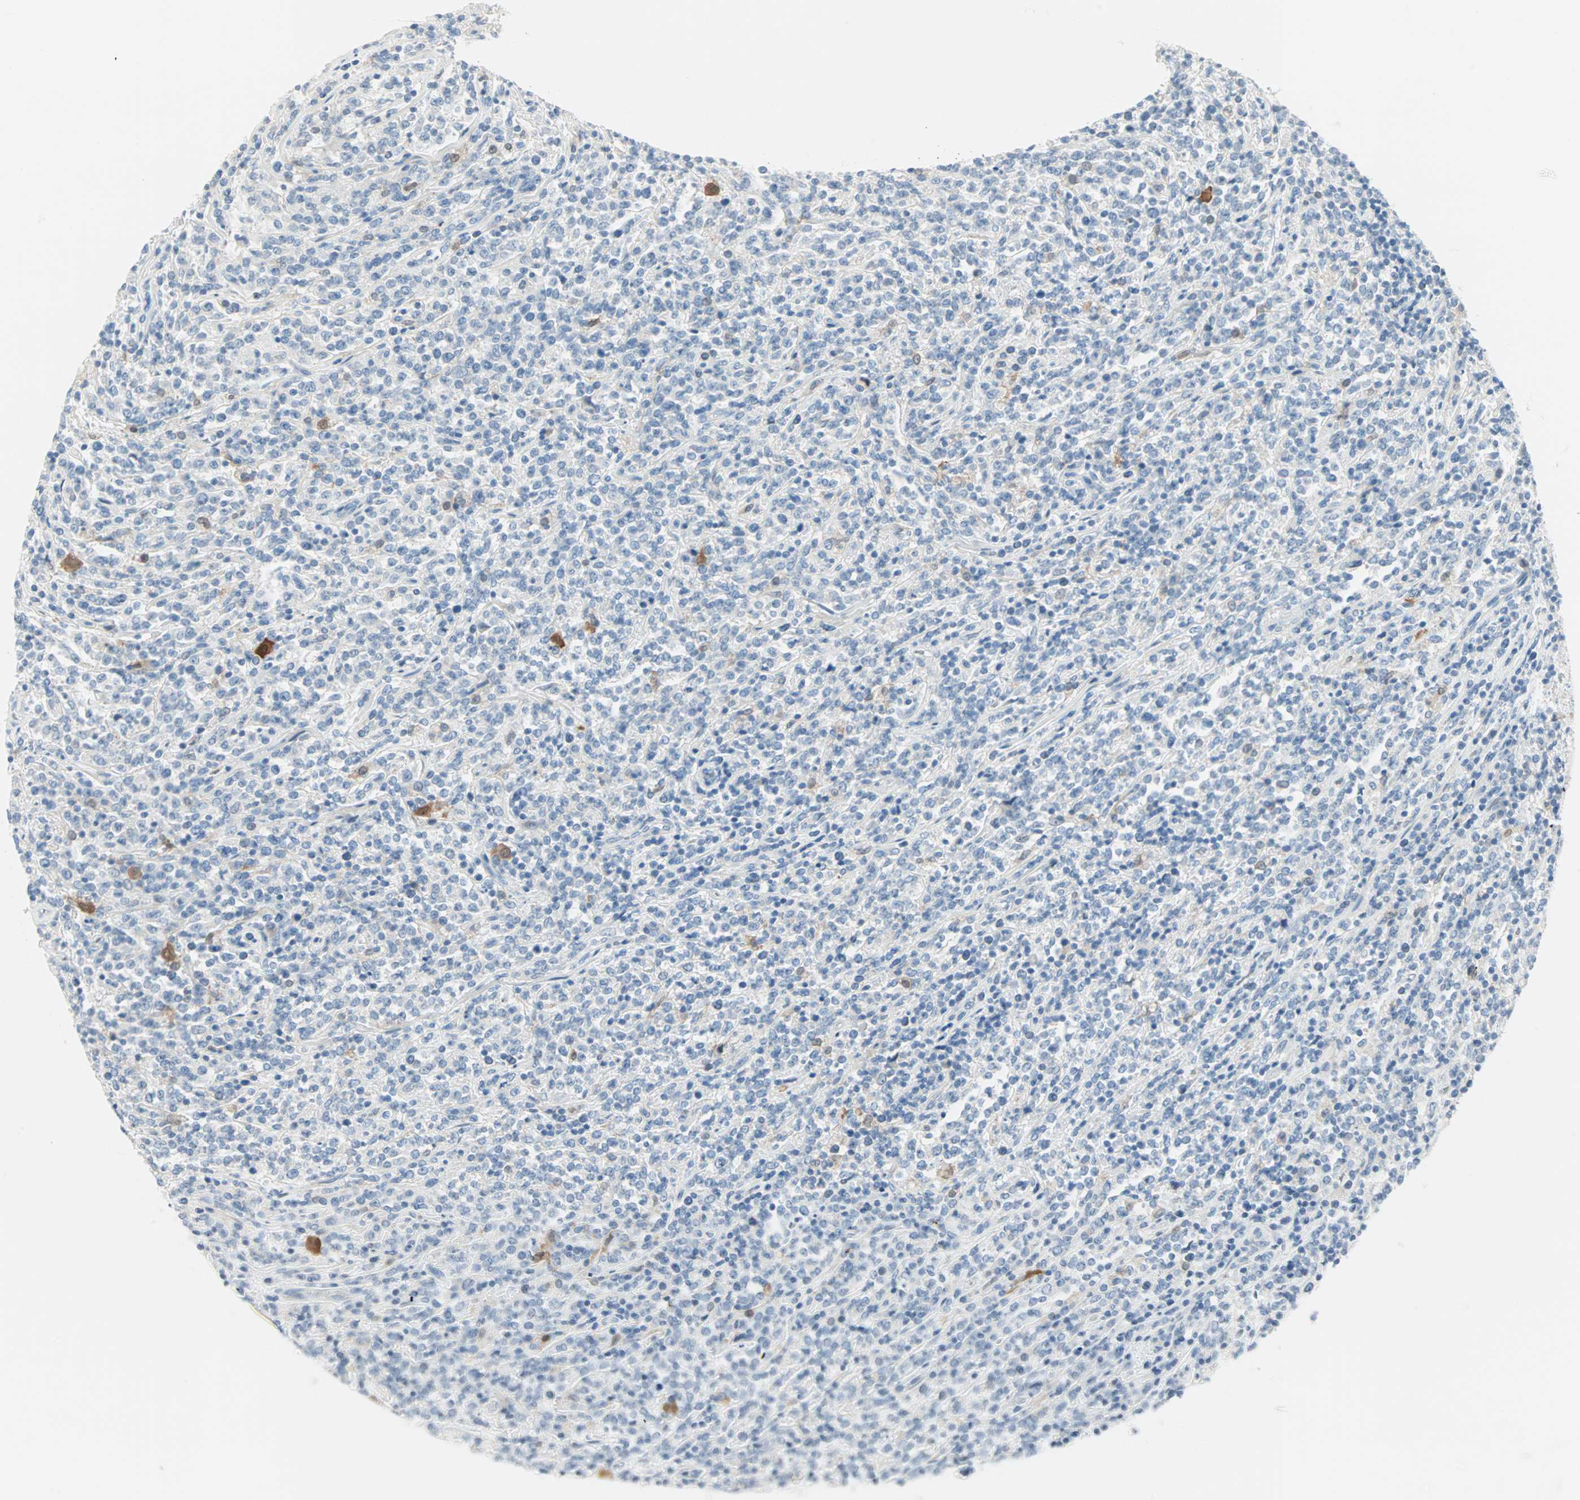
{"staining": {"intensity": "negative", "quantity": "none", "location": "none"}, "tissue": "lymphoma", "cell_type": "Tumor cells", "image_type": "cancer", "snomed": [{"axis": "morphology", "description": "Malignant lymphoma, non-Hodgkin's type, High grade"}, {"axis": "topography", "description": "Soft tissue"}], "caption": "Human high-grade malignant lymphoma, non-Hodgkin's type stained for a protein using immunohistochemistry exhibits no positivity in tumor cells.", "gene": "SULT1C2", "patient": {"sex": "male", "age": 18}}